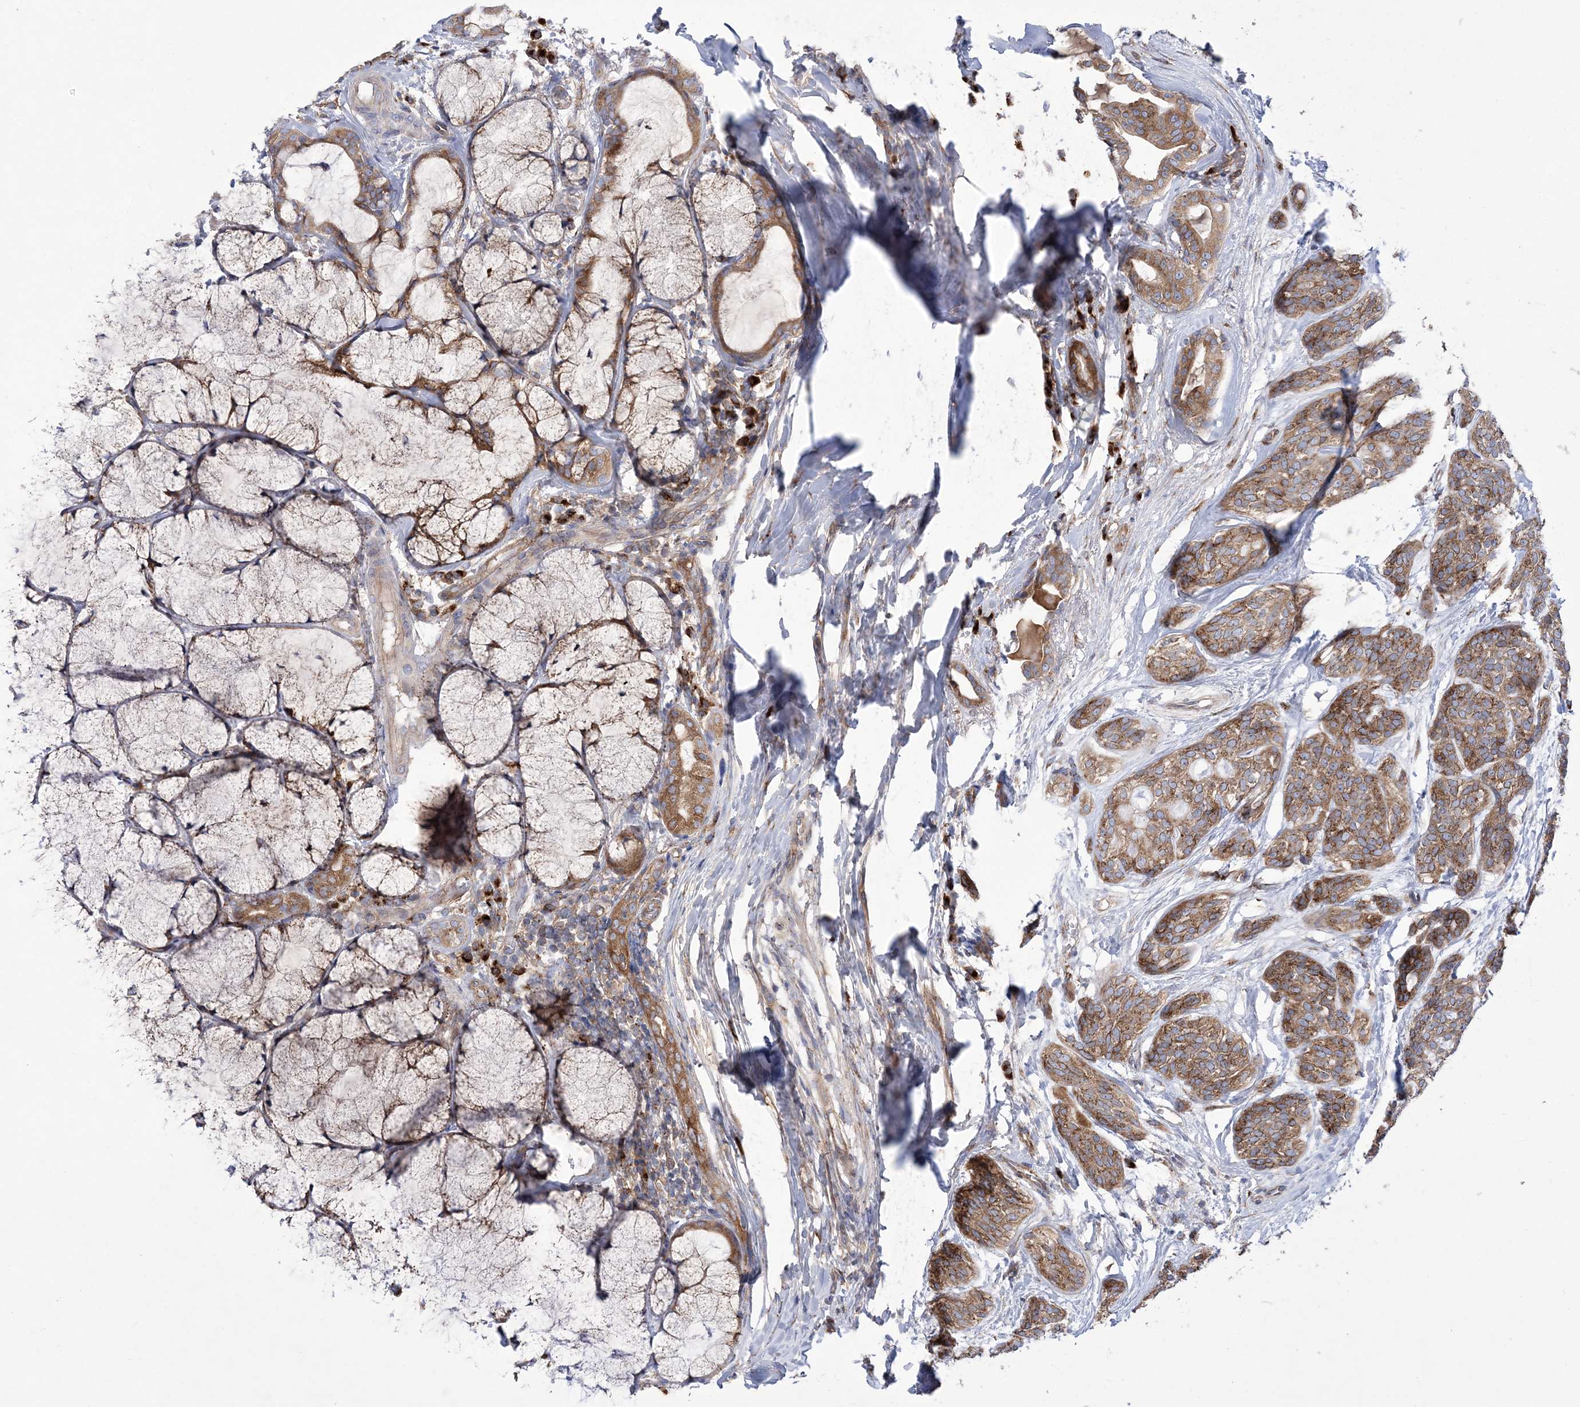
{"staining": {"intensity": "moderate", "quantity": ">75%", "location": "cytoplasmic/membranous"}, "tissue": "head and neck cancer", "cell_type": "Tumor cells", "image_type": "cancer", "snomed": [{"axis": "morphology", "description": "Adenocarcinoma, NOS"}, {"axis": "topography", "description": "Head-Neck"}], "caption": "Protein analysis of head and neck cancer (adenocarcinoma) tissue demonstrates moderate cytoplasmic/membranous expression in about >75% of tumor cells.", "gene": "COPB2", "patient": {"sex": "male", "age": 66}}